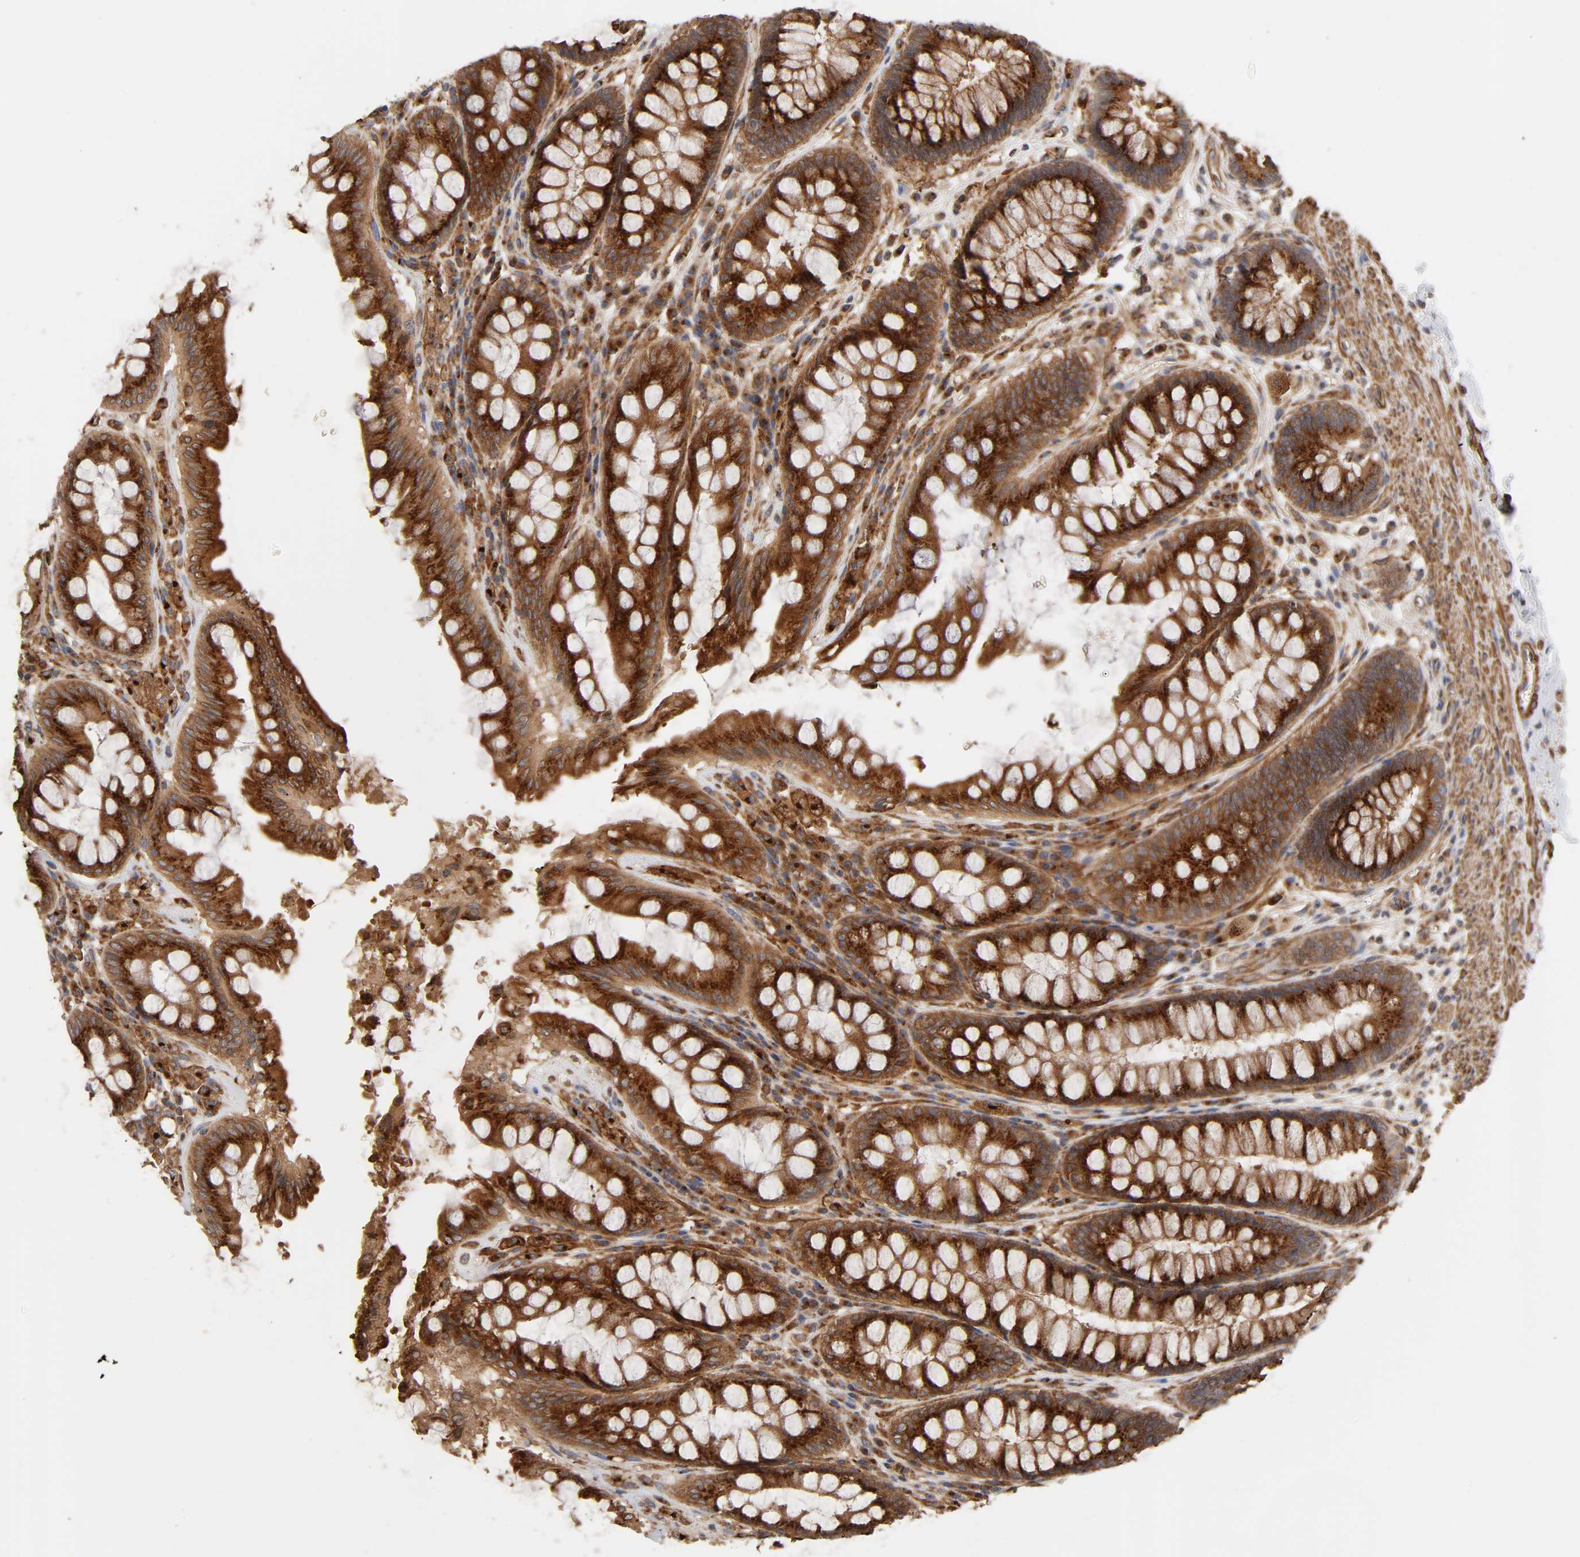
{"staining": {"intensity": "strong", "quantity": ">75%", "location": "cytoplasmic/membranous"}, "tissue": "rectum", "cell_type": "Glandular cells", "image_type": "normal", "snomed": [{"axis": "morphology", "description": "Normal tissue, NOS"}, {"axis": "topography", "description": "Rectum"}], "caption": "This image demonstrates IHC staining of unremarkable rectum, with high strong cytoplasmic/membranous expression in approximately >75% of glandular cells.", "gene": "GNPTG", "patient": {"sex": "female", "age": 46}}